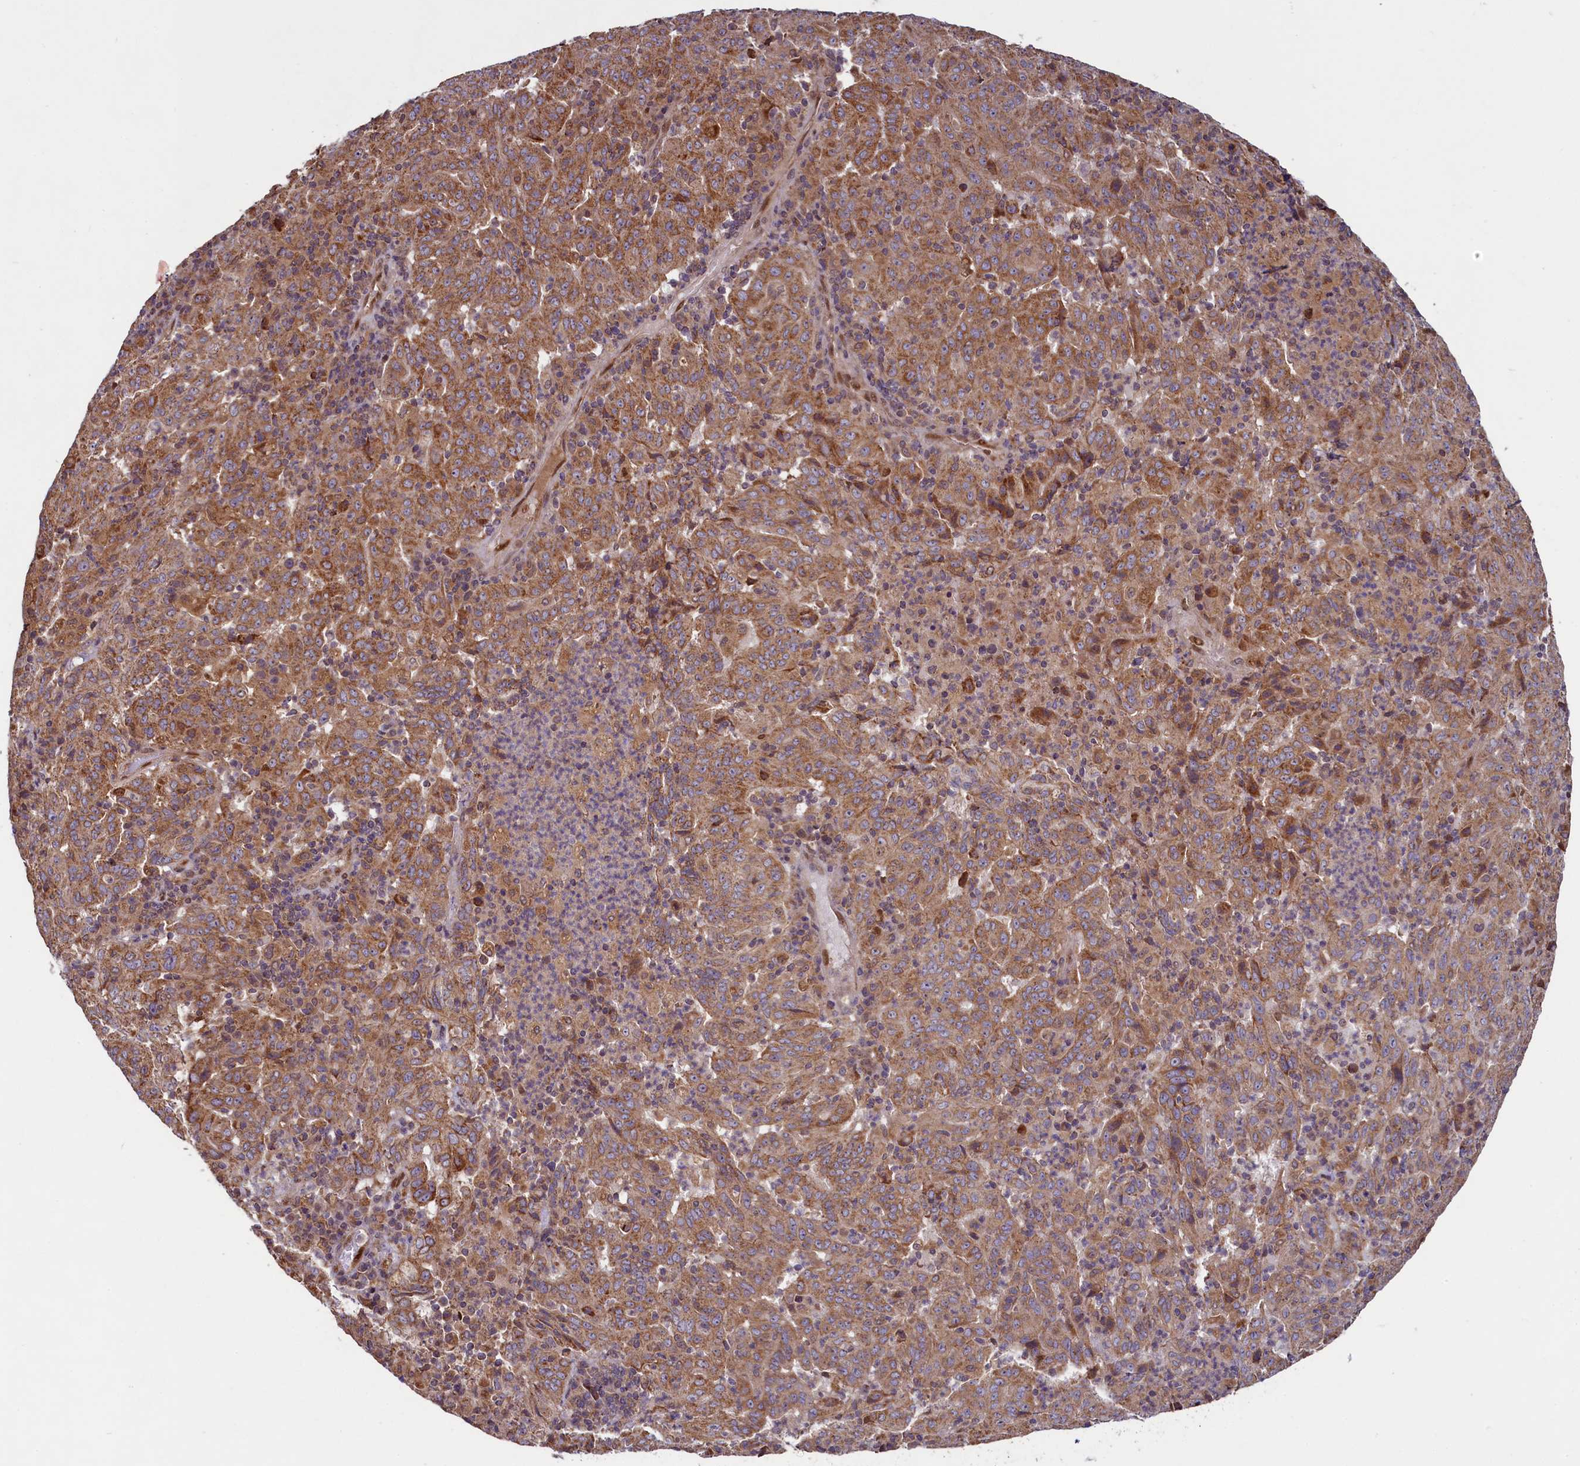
{"staining": {"intensity": "moderate", "quantity": ">75%", "location": "cytoplasmic/membranous"}, "tissue": "pancreatic cancer", "cell_type": "Tumor cells", "image_type": "cancer", "snomed": [{"axis": "morphology", "description": "Adenocarcinoma, NOS"}, {"axis": "topography", "description": "Pancreas"}], "caption": "Moderate cytoplasmic/membranous positivity is identified in about >75% of tumor cells in pancreatic adenocarcinoma. Using DAB (brown) and hematoxylin (blue) stains, captured at high magnification using brightfield microscopy.", "gene": "ZNF577", "patient": {"sex": "male", "age": 63}}